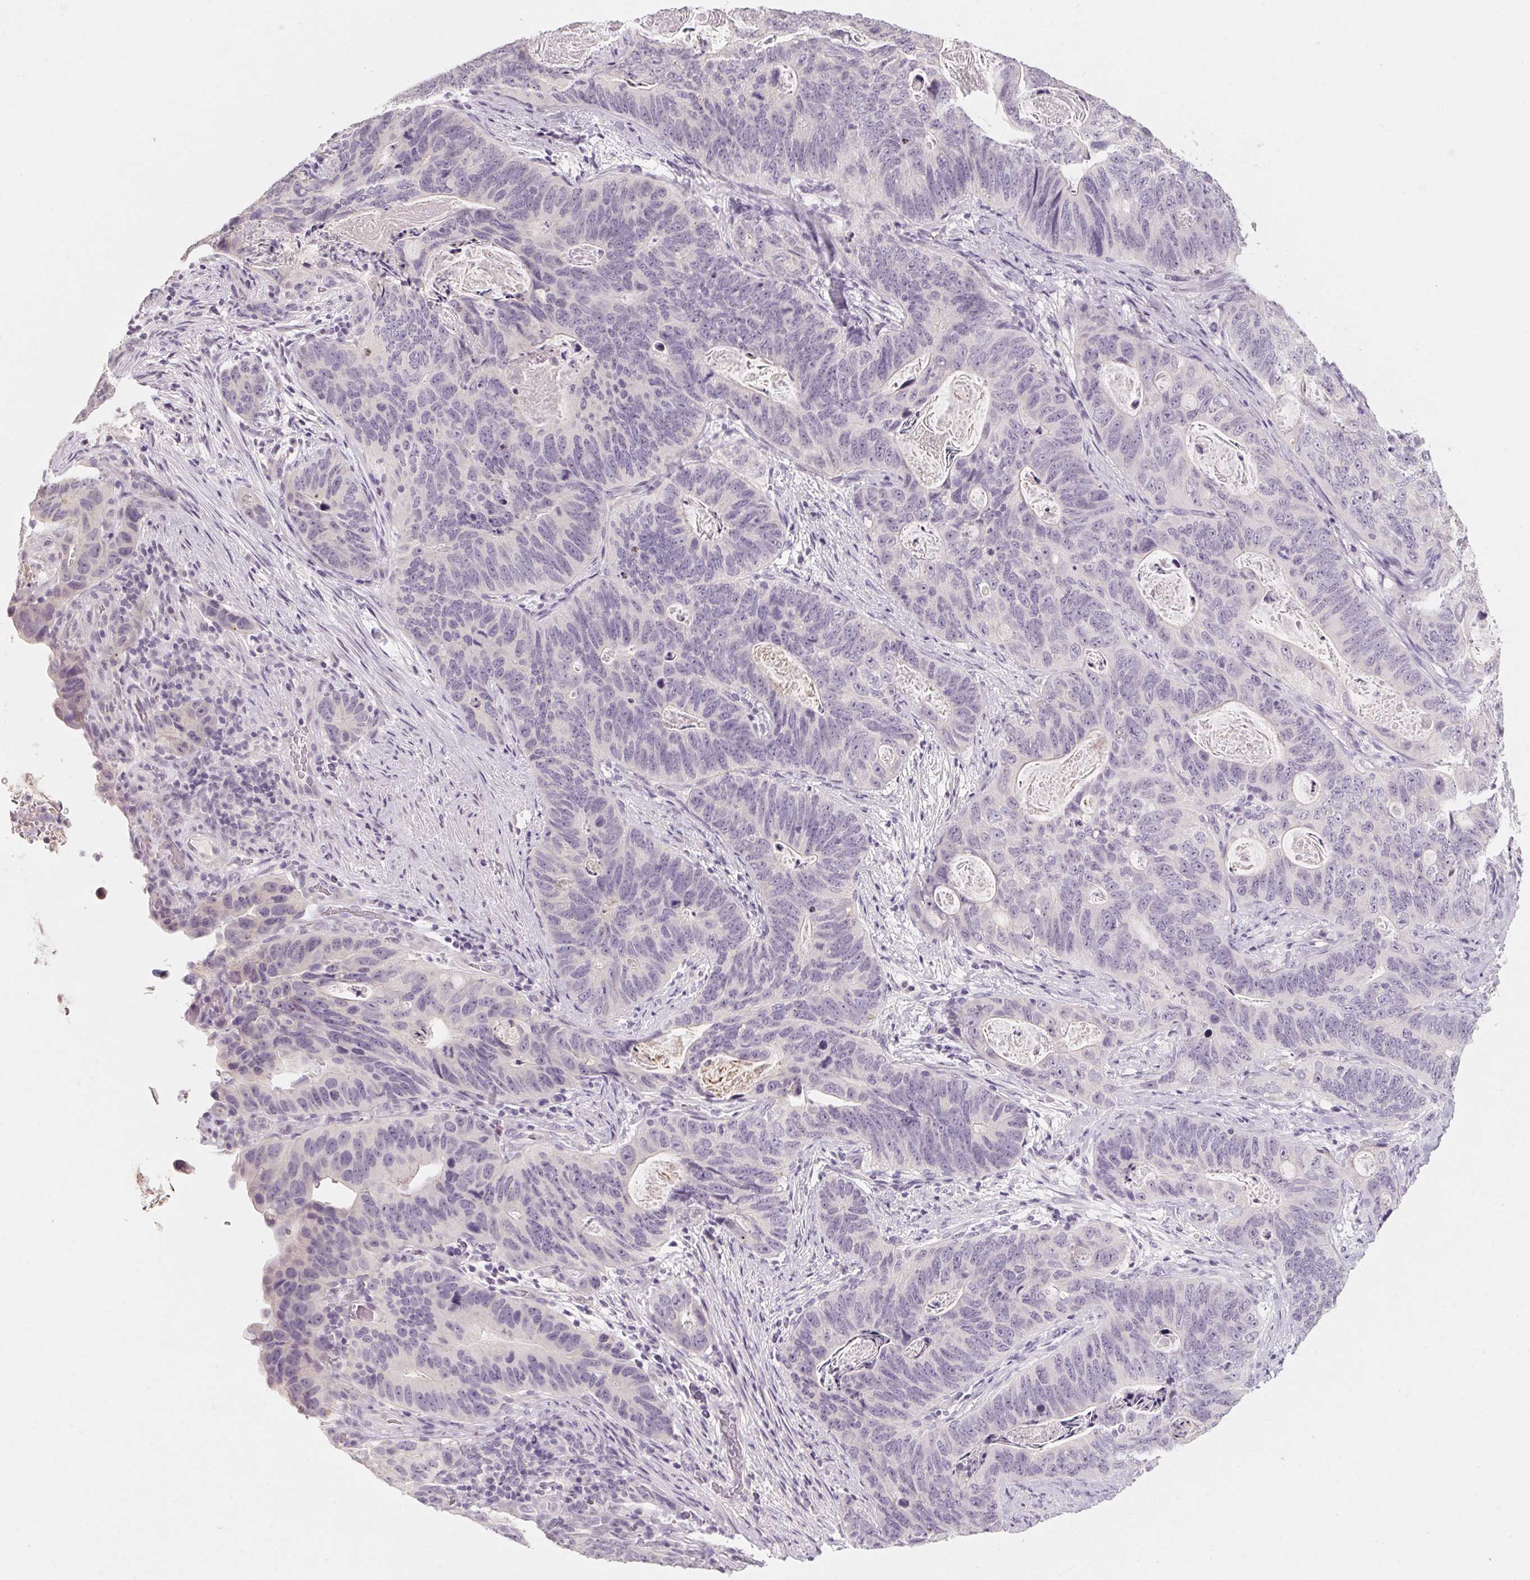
{"staining": {"intensity": "negative", "quantity": "none", "location": "none"}, "tissue": "stomach cancer", "cell_type": "Tumor cells", "image_type": "cancer", "snomed": [{"axis": "morphology", "description": "Normal tissue, NOS"}, {"axis": "morphology", "description": "Adenocarcinoma, NOS"}, {"axis": "topography", "description": "Stomach"}], "caption": "DAB (3,3'-diaminobenzidine) immunohistochemical staining of human adenocarcinoma (stomach) displays no significant positivity in tumor cells. (Brightfield microscopy of DAB (3,3'-diaminobenzidine) immunohistochemistry at high magnification).", "gene": "CAPZA3", "patient": {"sex": "female", "age": 89}}